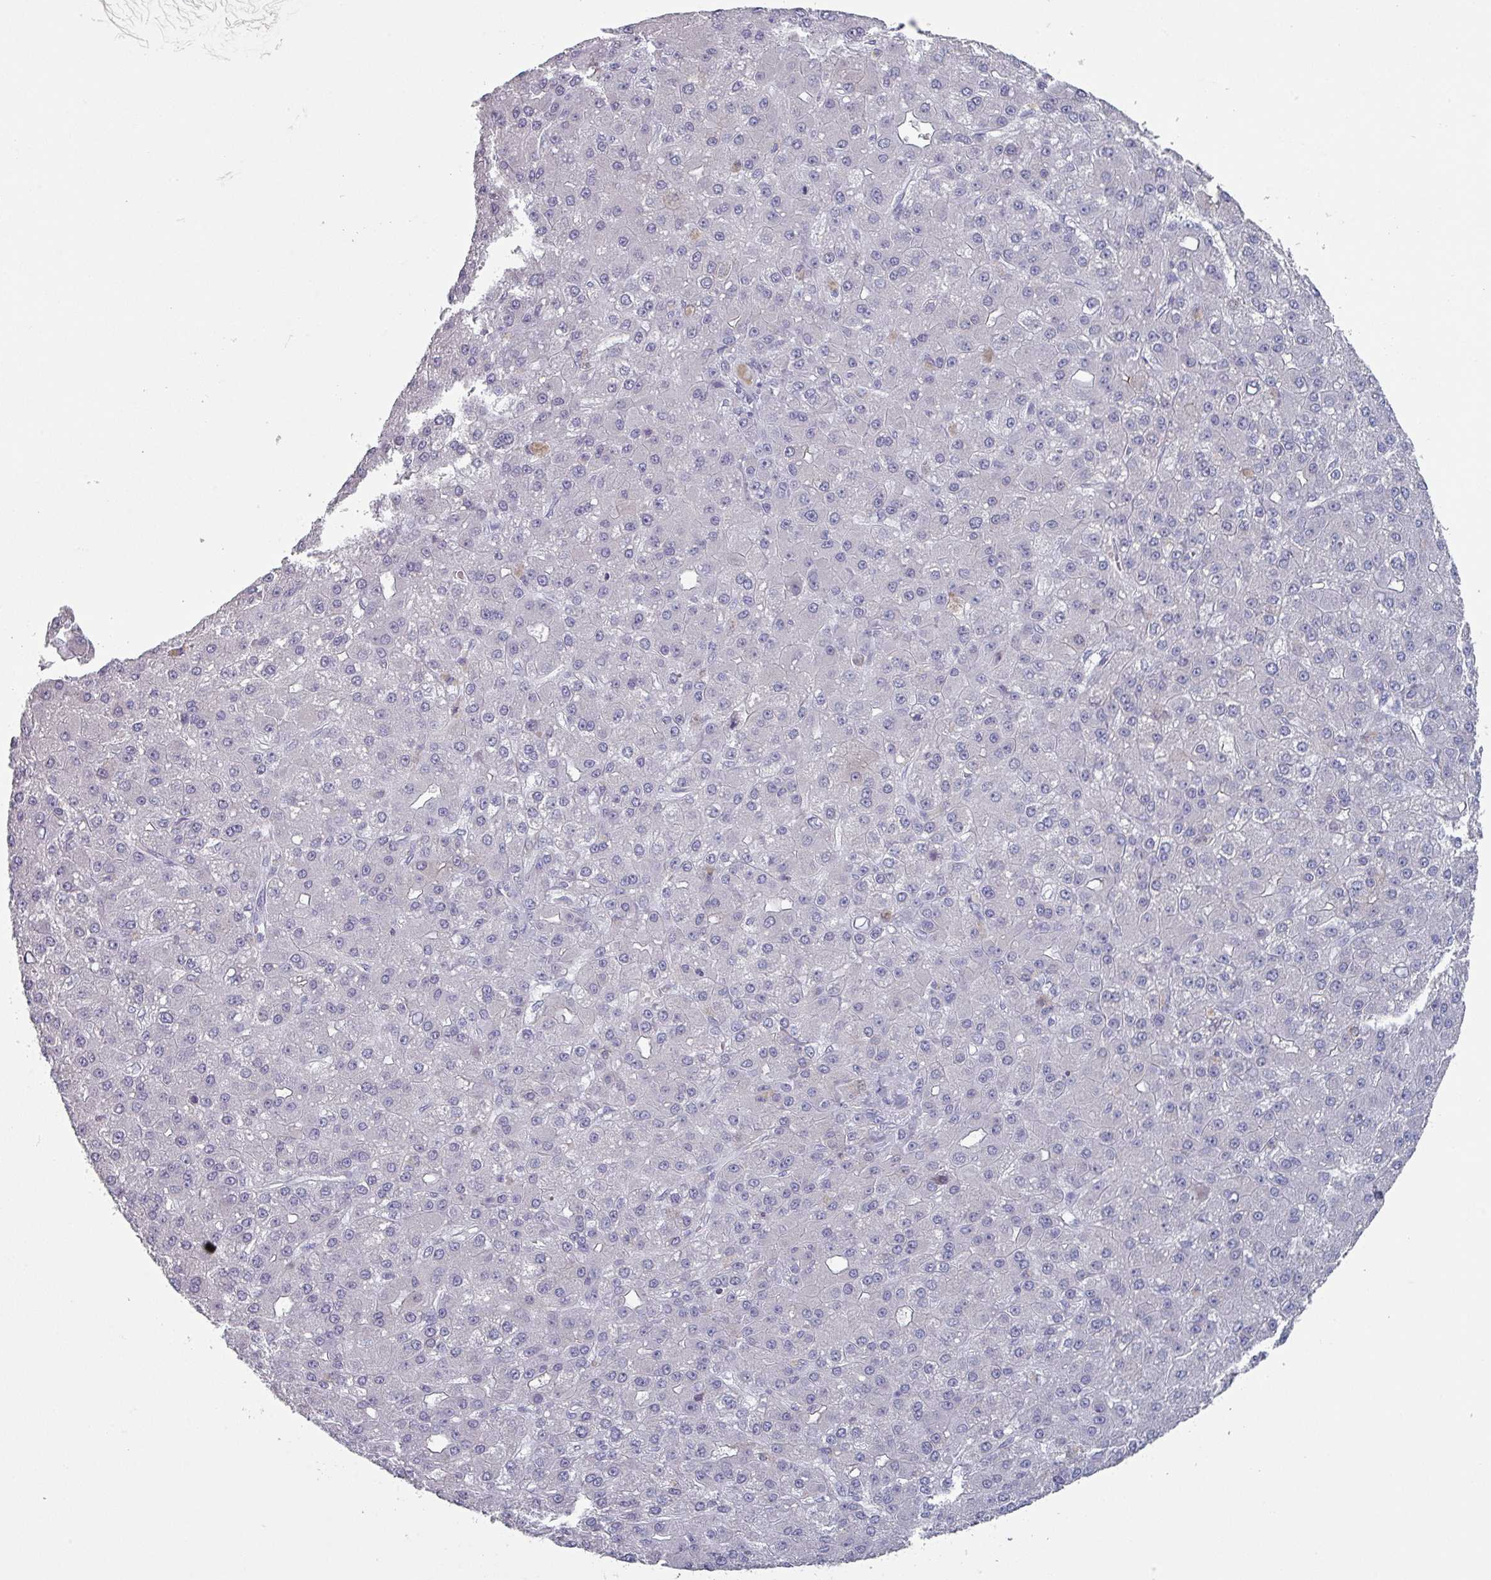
{"staining": {"intensity": "negative", "quantity": "none", "location": "none"}, "tissue": "liver cancer", "cell_type": "Tumor cells", "image_type": "cancer", "snomed": [{"axis": "morphology", "description": "Carcinoma, Hepatocellular, NOS"}, {"axis": "topography", "description": "Liver"}], "caption": "A micrograph of hepatocellular carcinoma (liver) stained for a protein demonstrates no brown staining in tumor cells. Nuclei are stained in blue.", "gene": "SLC35G2", "patient": {"sex": "male", "age": 67}}